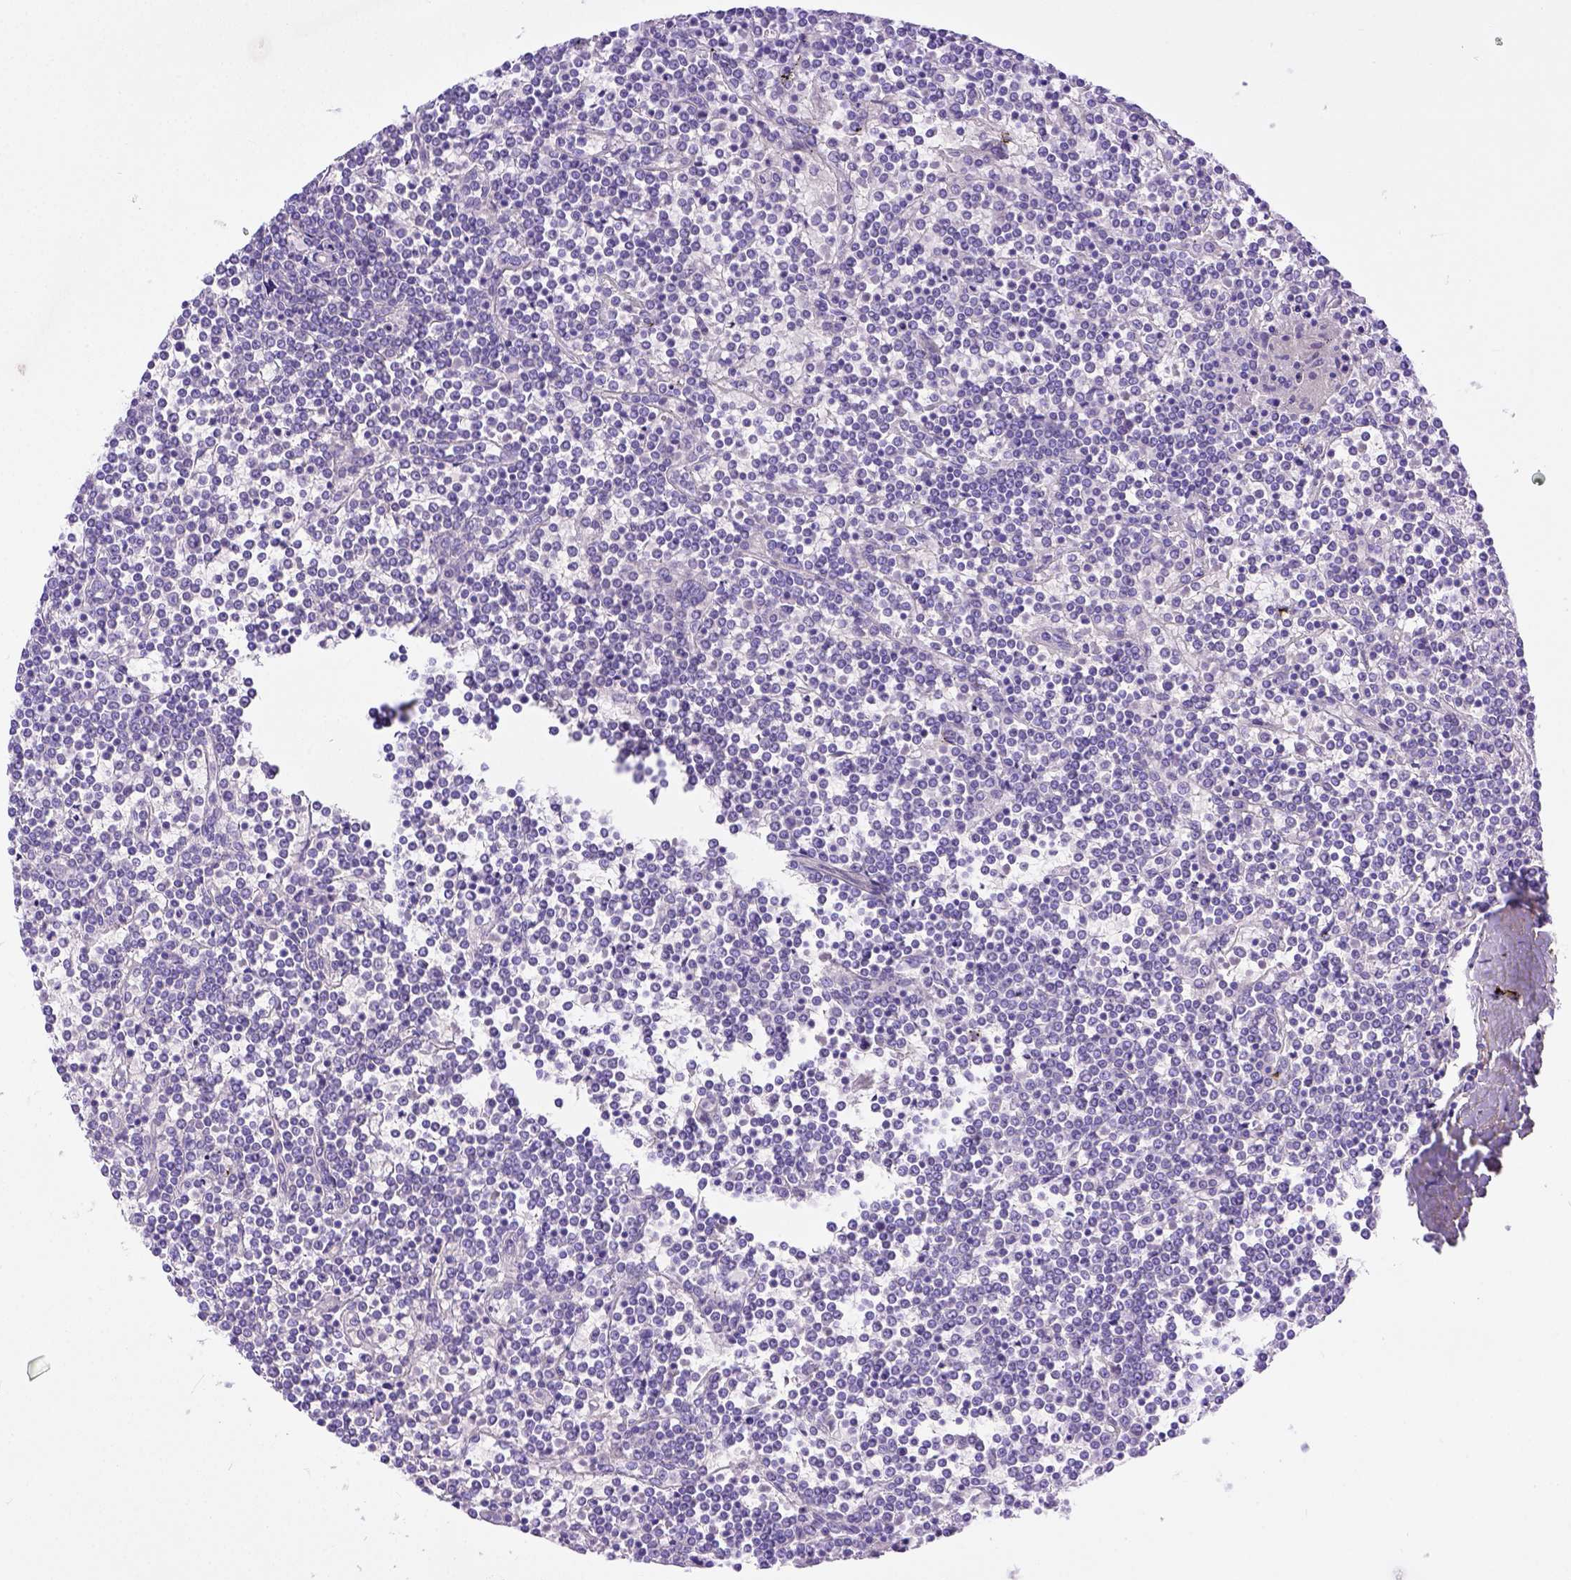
{"staining": {"intensity": "negative", "quantity": "none", "location": "none"}, "tissue": "lymphoma", "cell_type": "Tumor cells", "image_type": "cancer", "snomed": [{"axis": "morphology", "description": "Malignant lymphoma, non-Hodgkin's type, Low grade"}, {"axis": "topography", "description": "Spleen"}], "caption": "Immunohistochemistry (IHC) of malignant lymphoma, non-Hodgkin's type (low-grade) reveals no expression in tumor cells. Brightfield microscopy of immunohistochemistry (IHC) stained with DAB (brown) and hematoxylin (blue), captured at high magnification.", "gene": "LRRC18", "patient": {"sex": "female", "age": 19}}